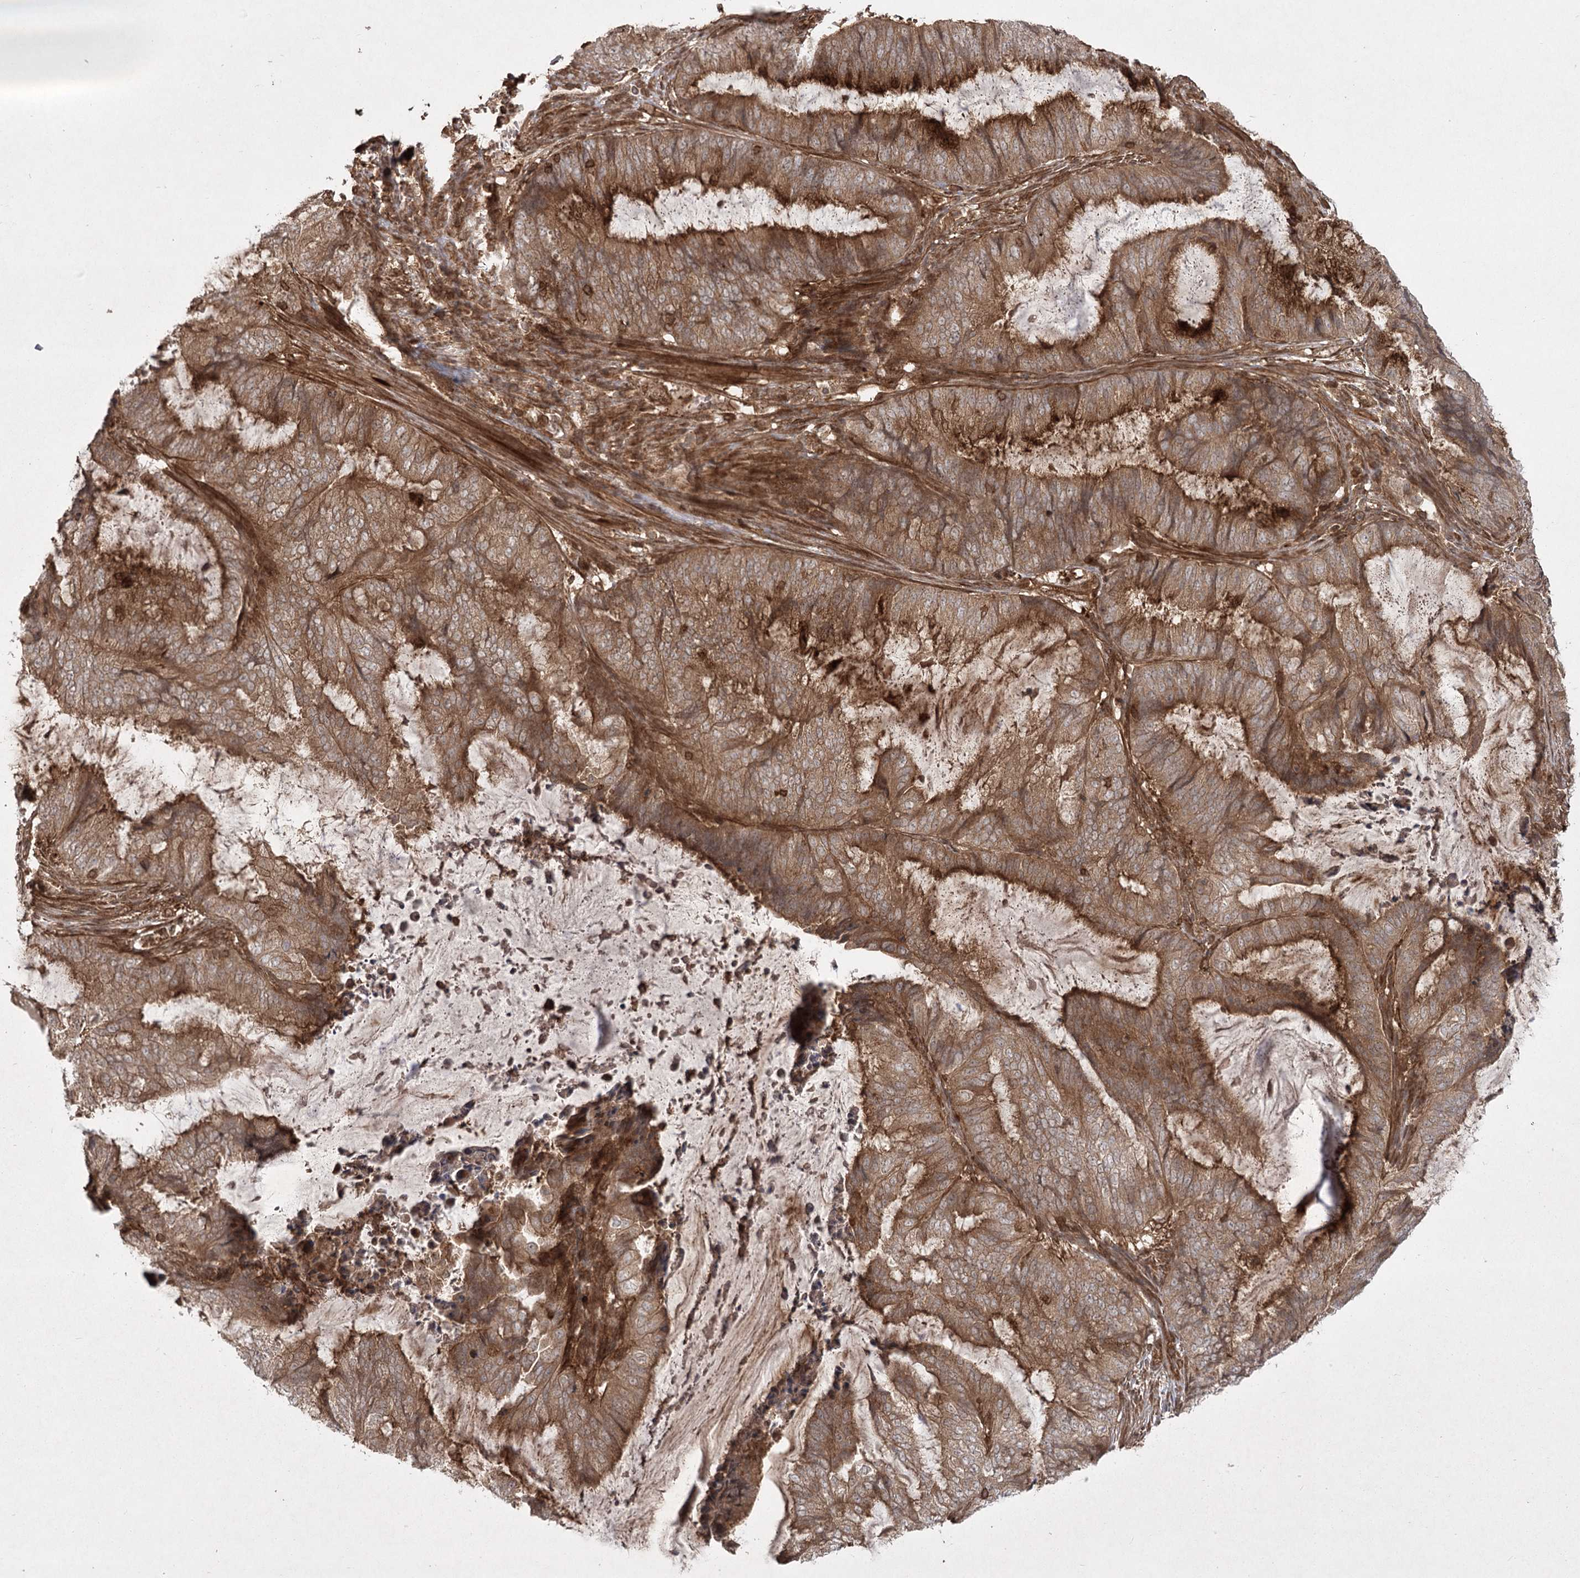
{"staining": {"intensity": "moderate", "quantity": ">75%", "location": "cytoplasmic/membranous"}, "tissue": "endometrial cancer", "cell_type": "Tumor cells", "image_type": "cancer", "snomed": [{"axis": "morphology", "description": "Adenocarcinoma, NOS"}, {"axis": "topography", "description": "Endometrium"}], "caption": "Endometrial cancer (adenocarcinoma) was stained to show a protein in brown. There is medium levels of moderate cytoplasmic/membranous staining in about >75% of tumor cells.", "gene": "MDFIC", "patient": {"sex": "female", "age": 51}}